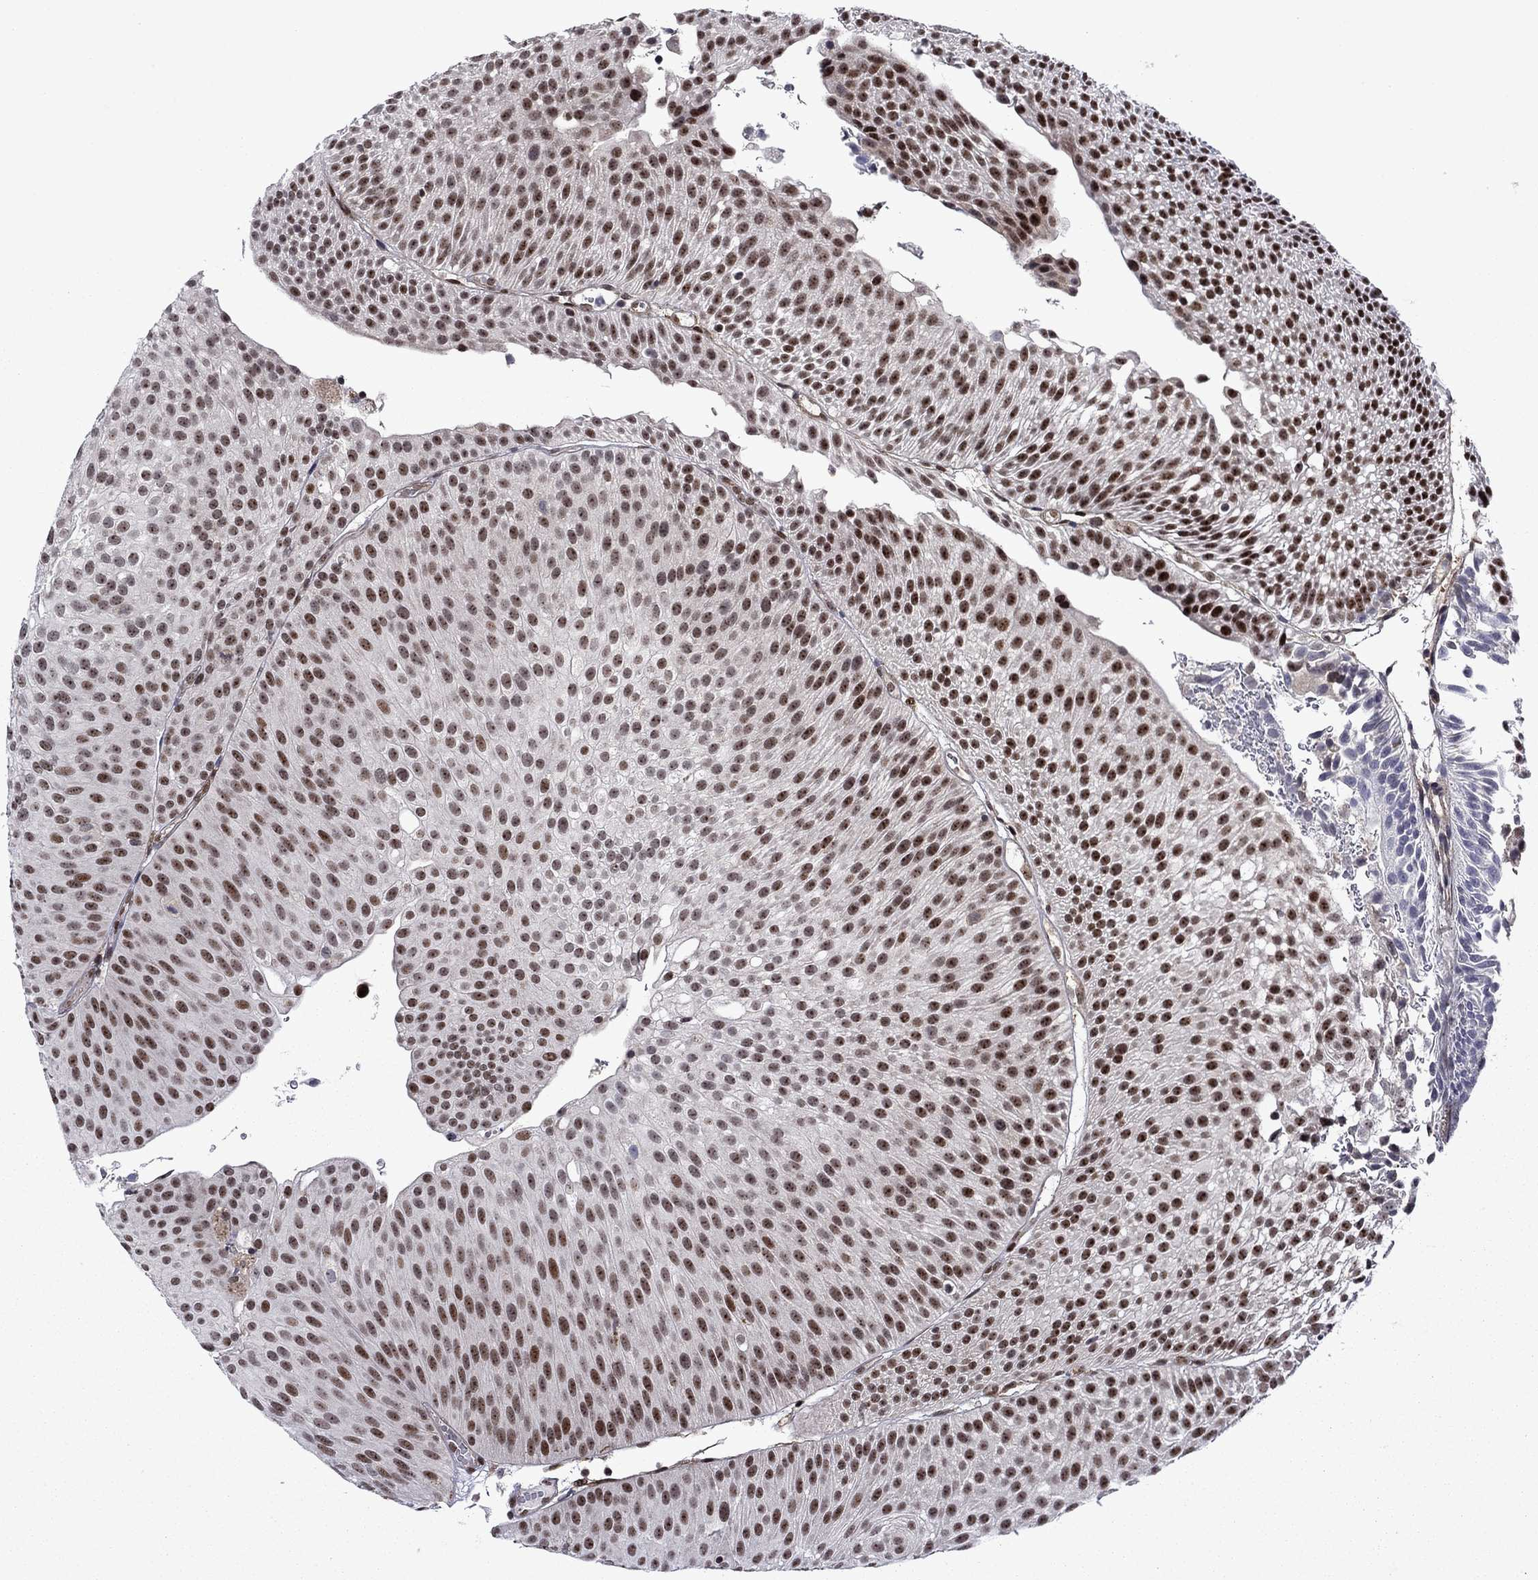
{"staining": {"intensity": "strong", "quantity": "25%-75%", "location": "nuclear"}, "tissue": "urothelial cancer", "cell_type": "Tumor cells", "image_type": "cancer", "snomed": [{"axis": "morphology", "description": "Urothelial carcinoma, Low grade"}, {"axis": "topography", "description": "Urinary bladder"}], "caption": "The micrograph displays immunohistochemical staining of urothelial carcinoma (low-grade). There is strong nuclear staining is appreciated in approximately 25%-75% of tumor cells.", "gene": "SURF2", "patient": {"sex": "male", "age": 65}}